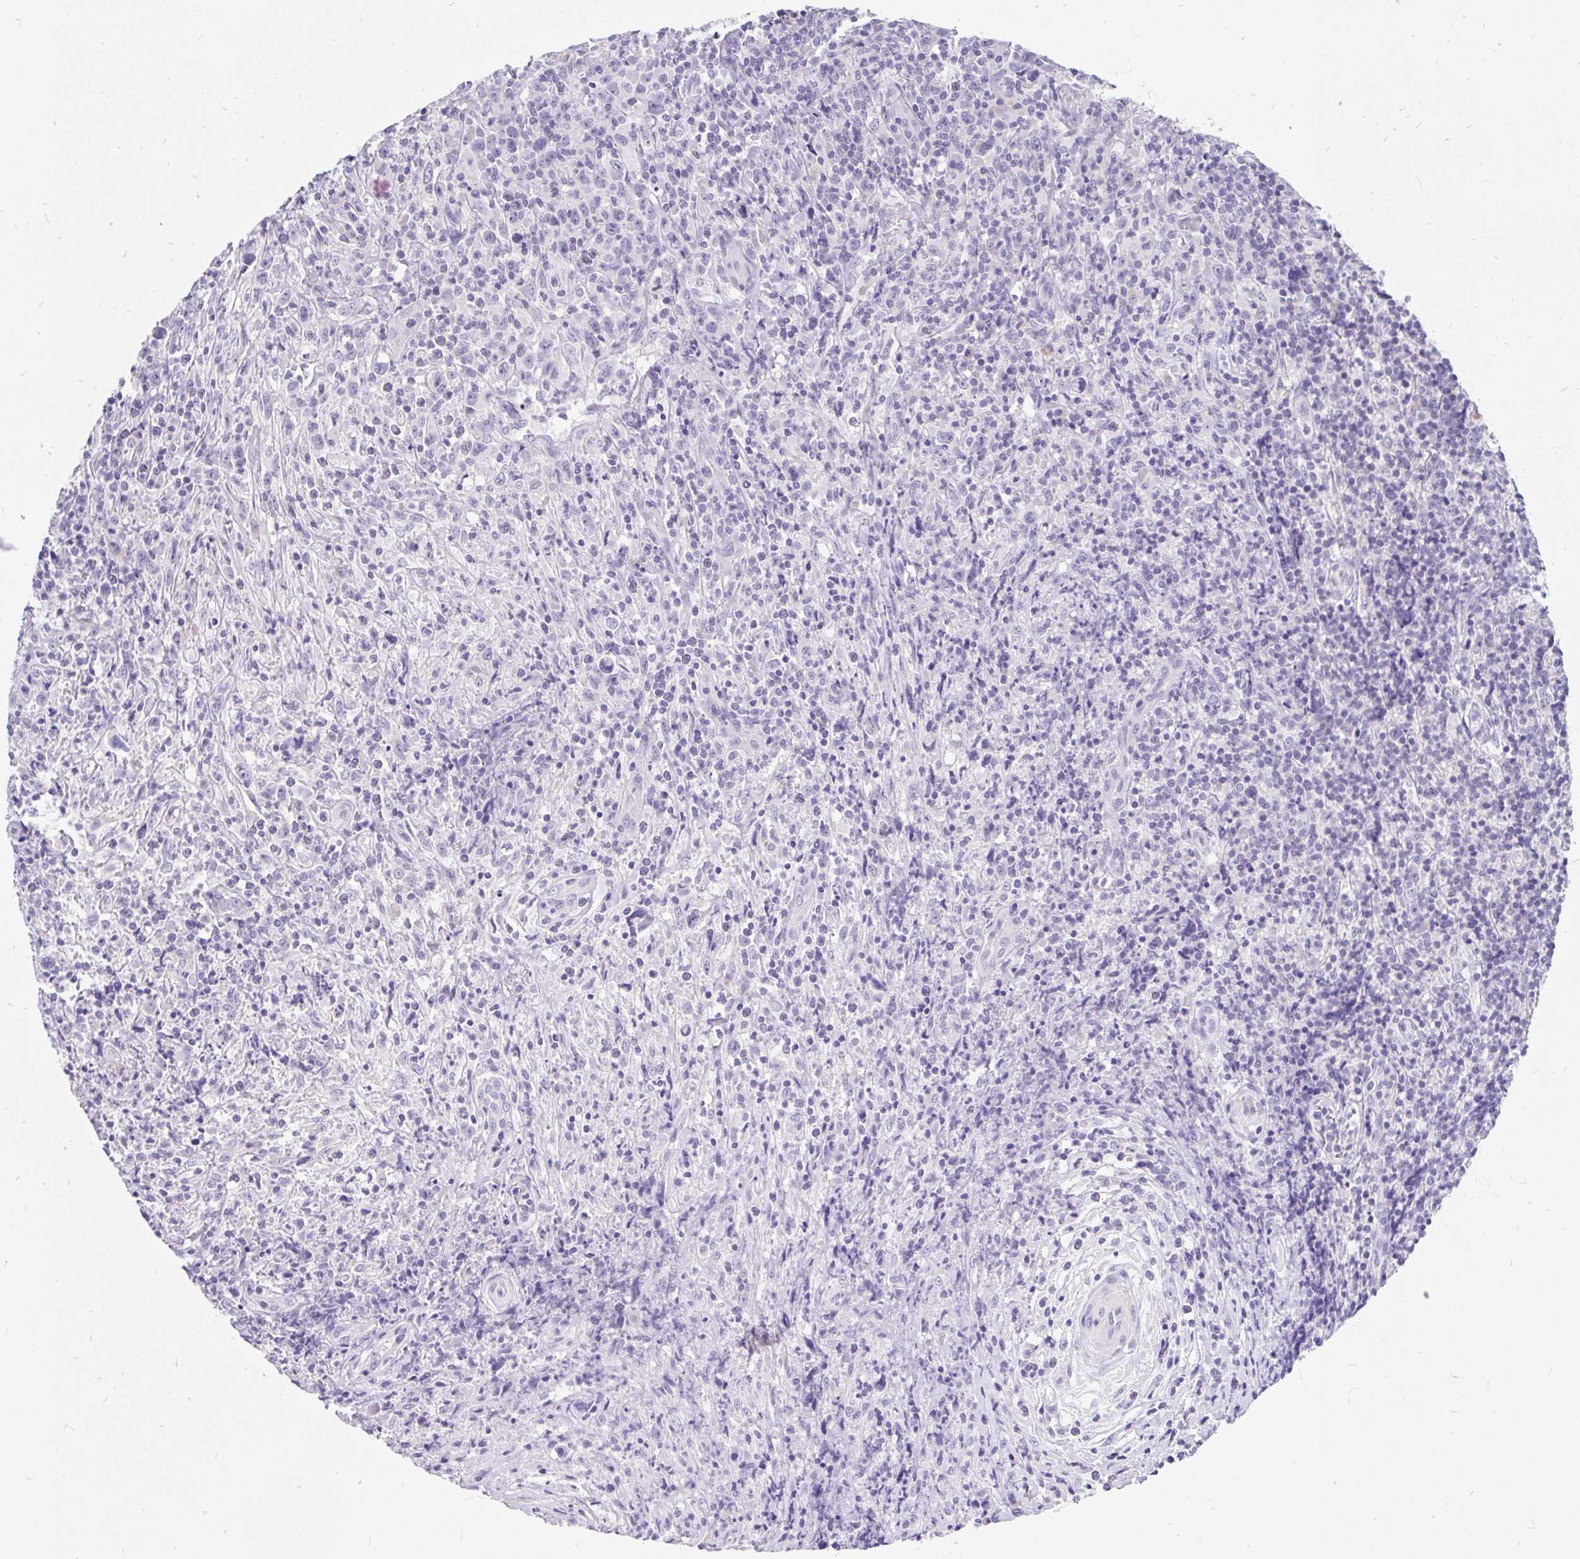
{"staining": {"intensity": "negative", "quantity": "none", "location": "none"}, "tissue": "lymphoma", "cell_type": "Tumor cells", "image_type": "cancer", "snomed": [{"axis": "morphology", "description": "Hodgkin's disease, NOS"}, {"axis": "topography", "description": "Lymph node"}], "caption": "DAB (3,3'-diaminobenzidine) immunohistochemical staining of human lymphoma exhibits no significant expression in tumor cells.", "gene": "INTS5", "patient": {"sex": "female", "age": 18}}